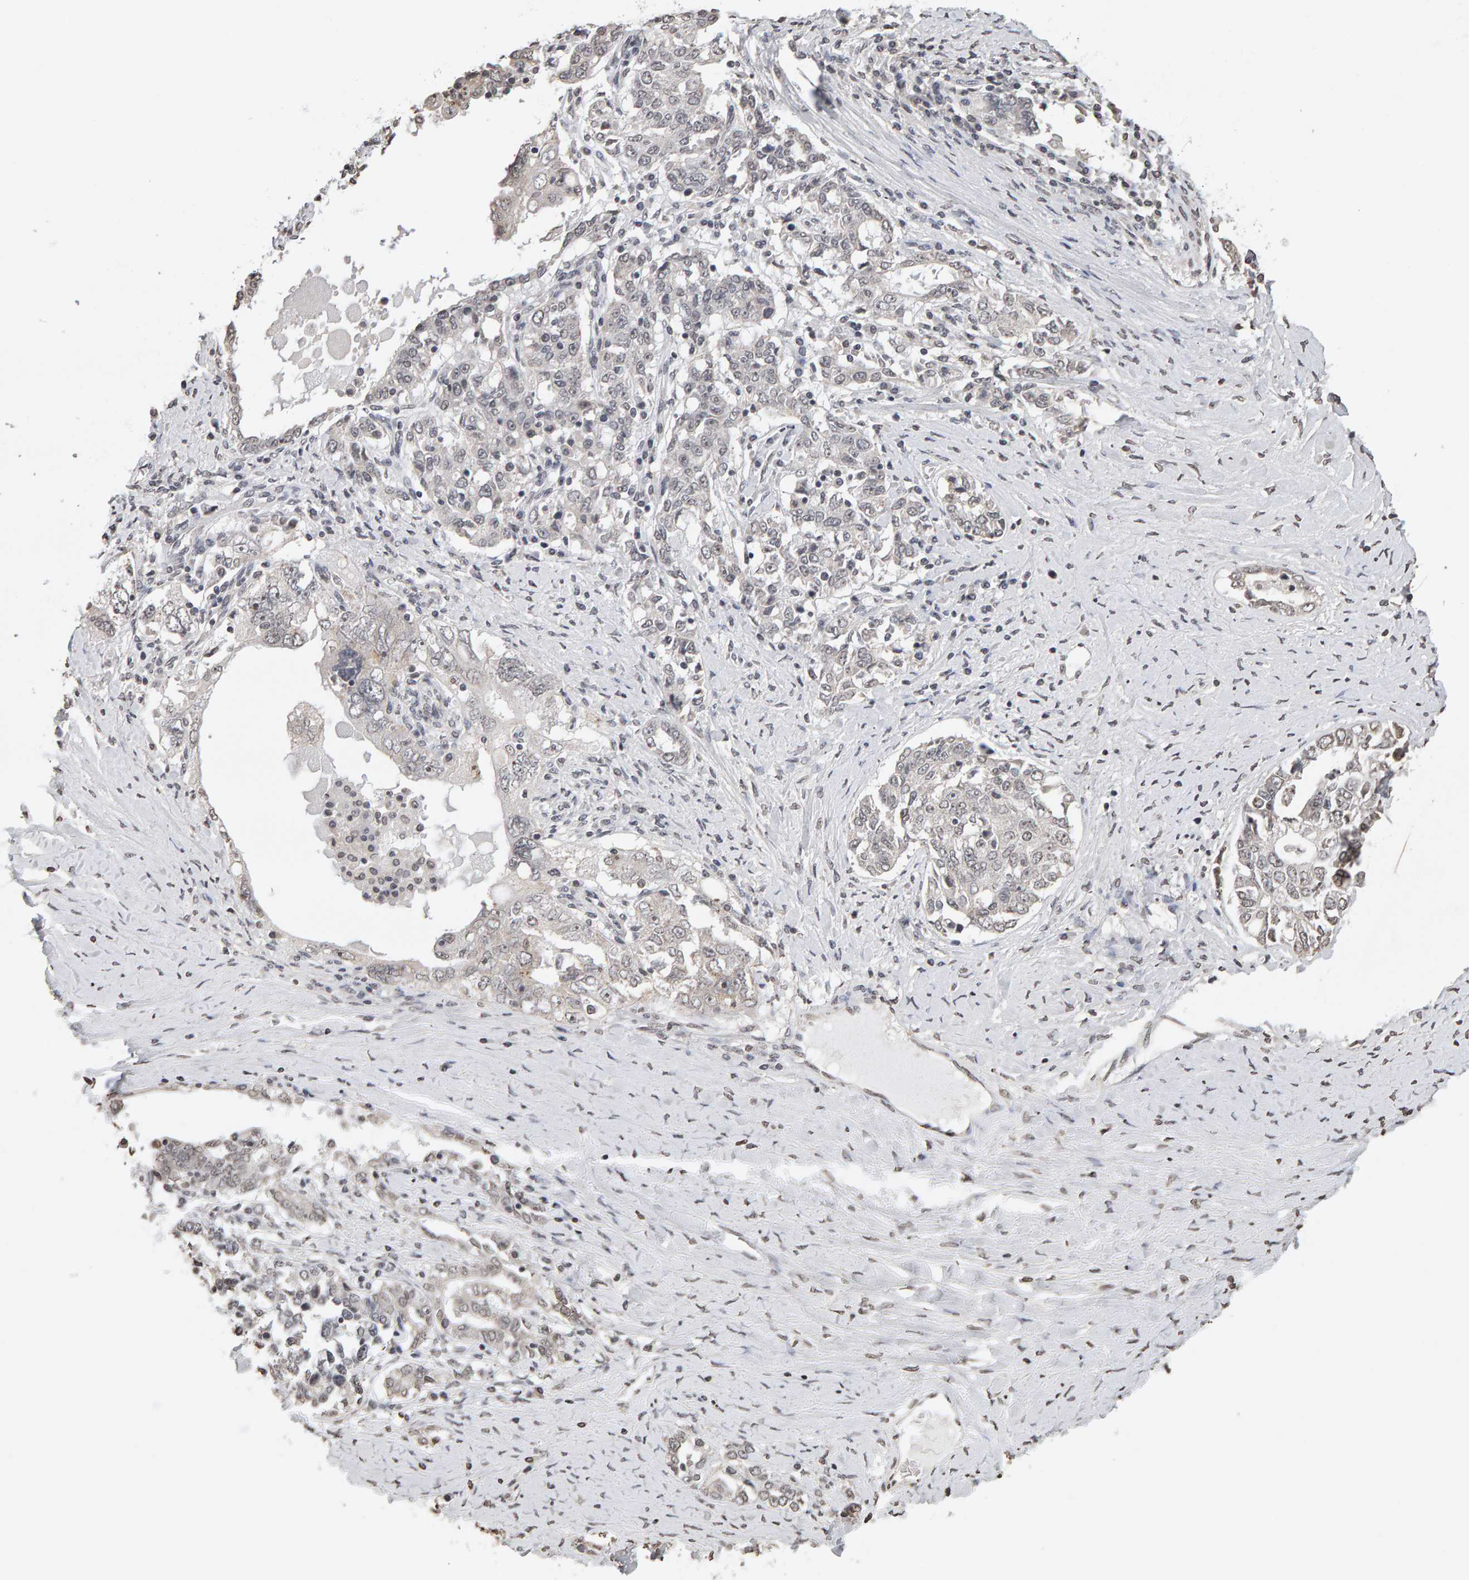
{"staining": {"intensity": "negative", "quantity": "none", "location": "none"}, "tissue": "ovarian cancer", "cell_type": "Tumor cells", "image_type": "cancer", "snomed": [{"axis": "morphology", "description": "Carcinoma, endometroid"}, {"axis": "topography", "description": "Ovary"}], "caption": "This is an immunohistochemistry micrograph of ovarian cancer (endometroid carcinoma). There is no positivity in tumor cells.", "gene": "AFF4", "patient": {"sex": "female", "age": 62}}